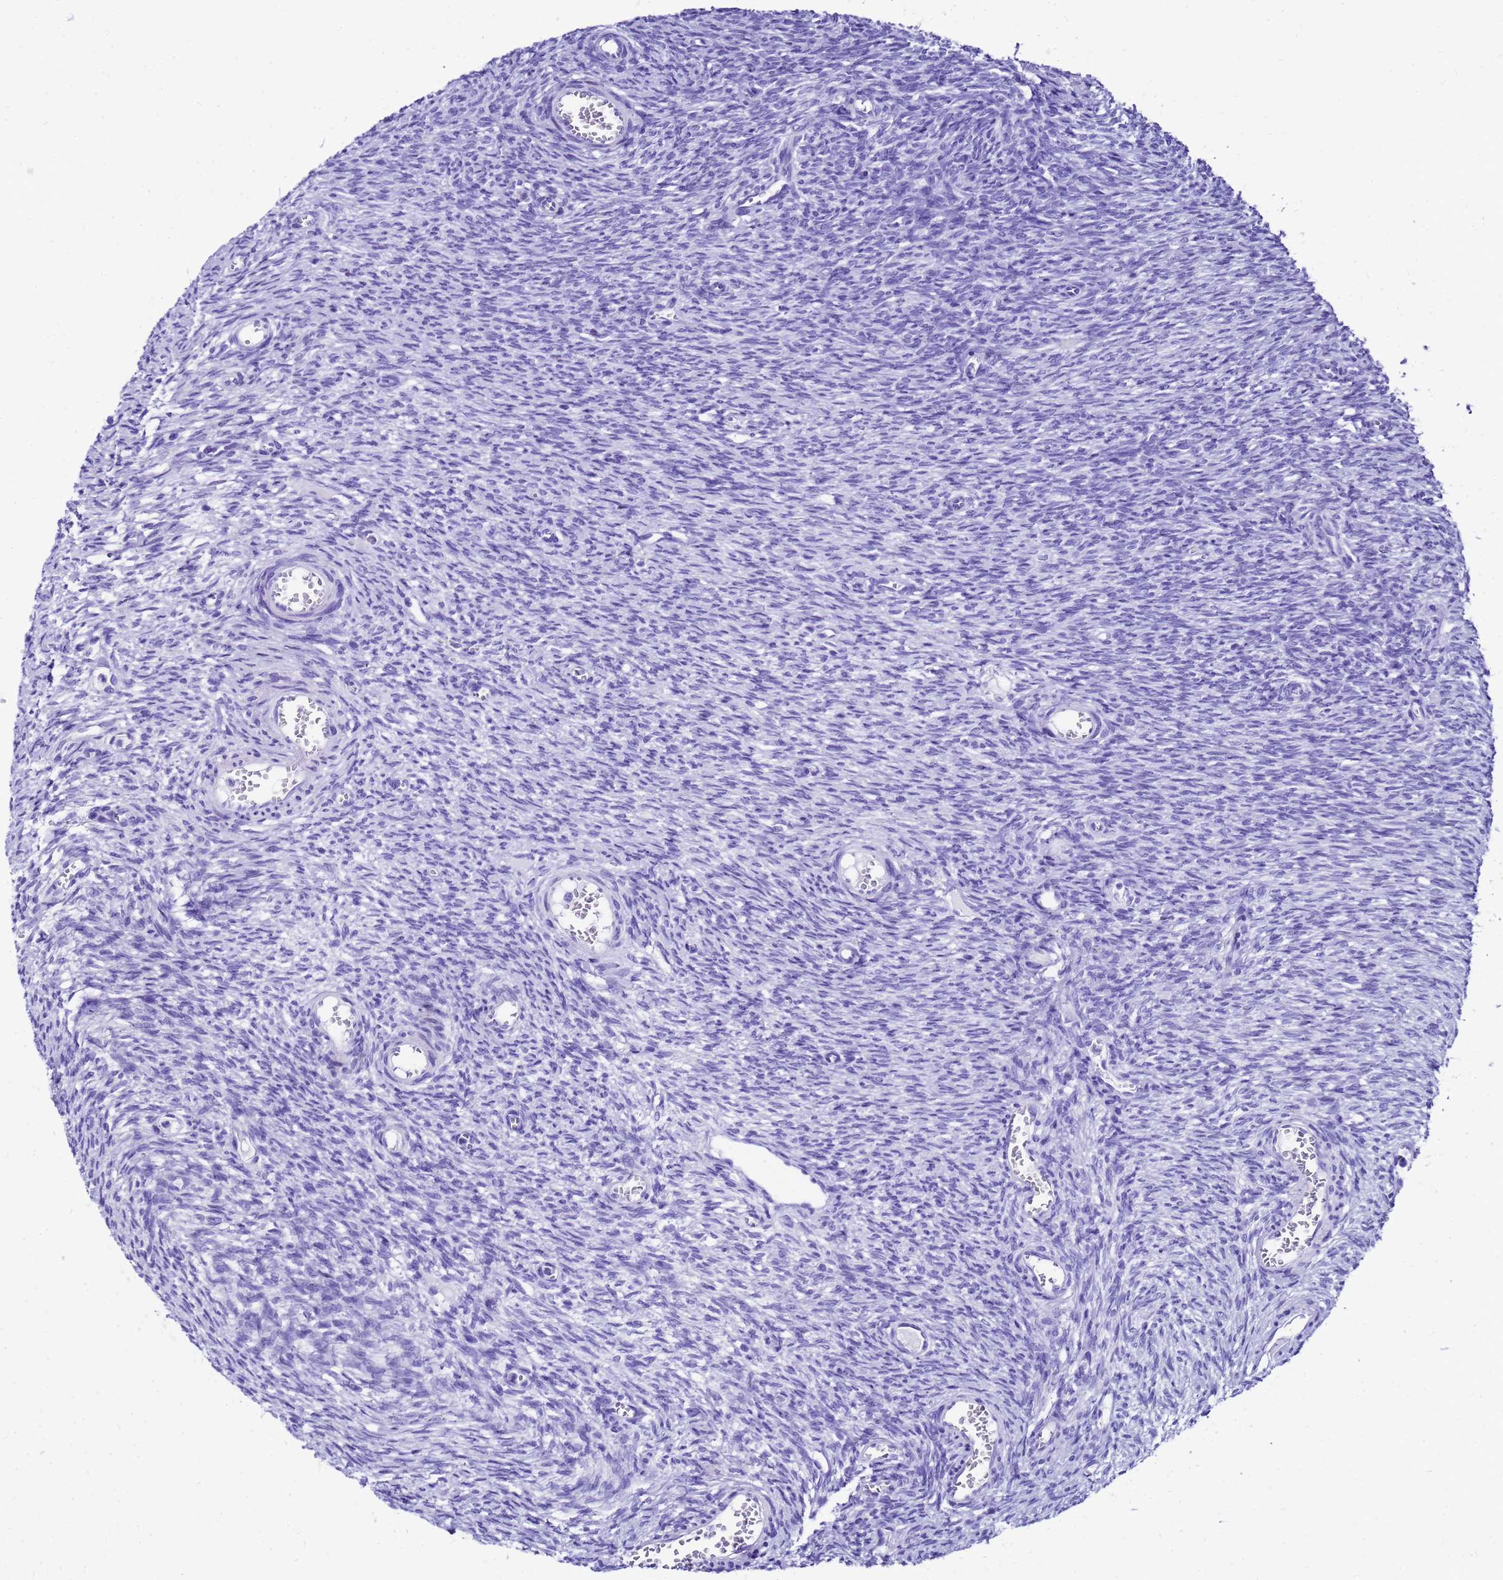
{"staining": {"intensity": "negative", "quantity": "none", "location": "none"}, "tissue": "ovary", "cell_type": "Ovarian stroma cells", "image_type": "normal", "snomed": [{"axis": "morphology", "description": "Normal tissue, NOS"}, {"axis": "topography", "description": "Ovary"}], "caption": "Immunohistochemical staining of normal human ovary demonstrates no significant positivity in ovarian stroma cells. (Immunohistochemistry, brightfield microscopy, high magnification).", "gene": "UGT2A1", "patient": {"sex": "female", "age": 44}}